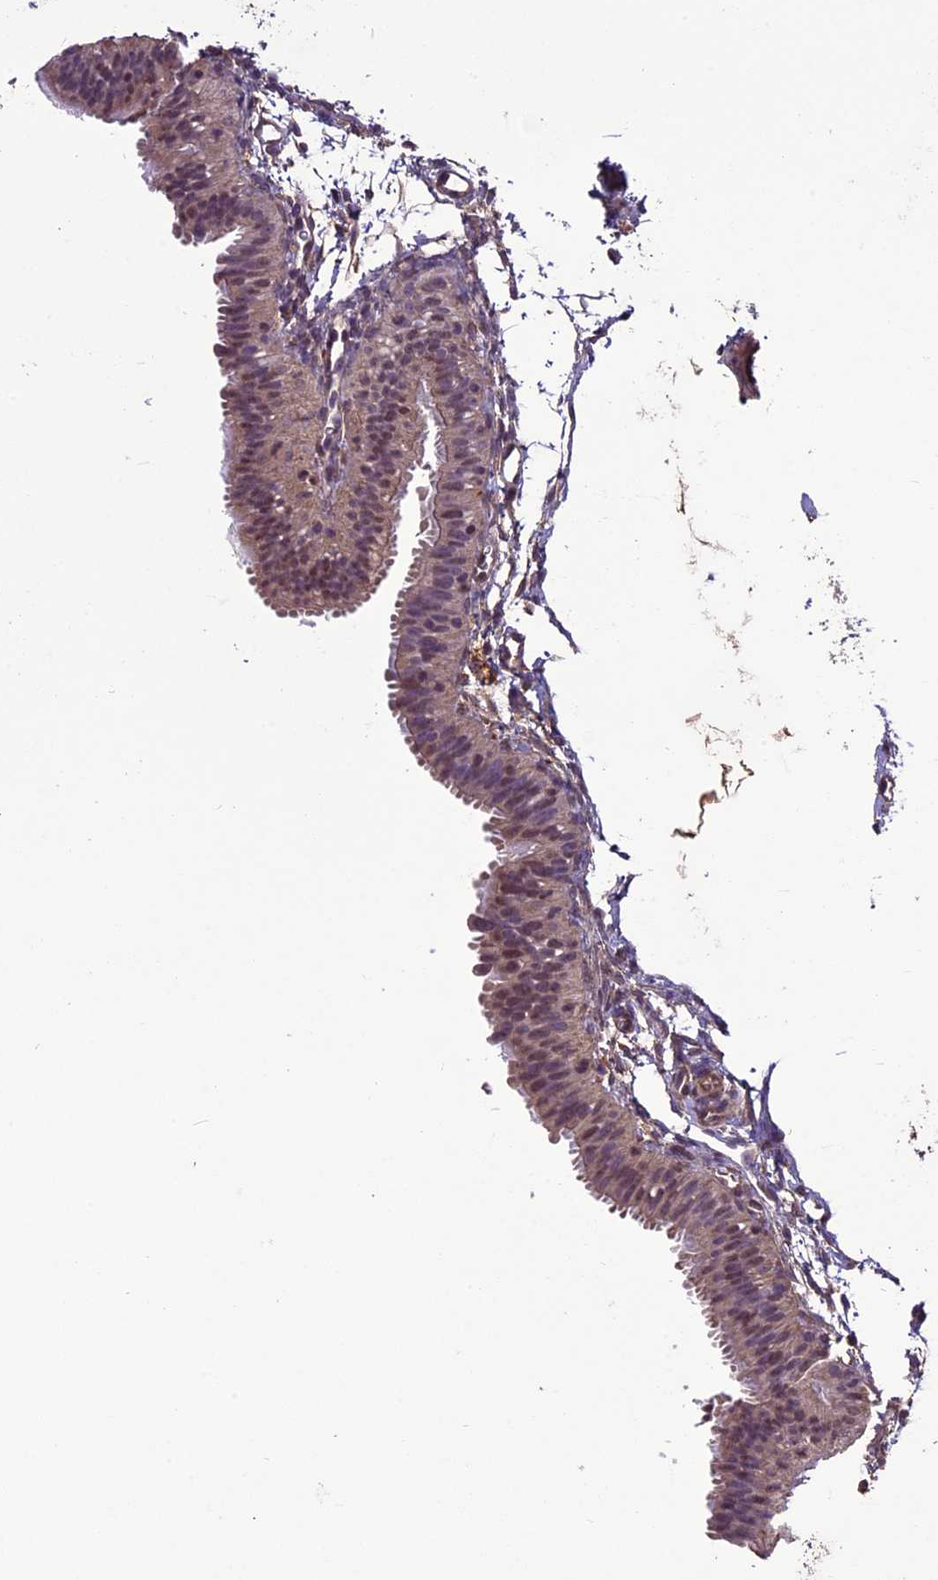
{"staining": {"intensity": "moderate", "quantity": ">75%", "location": "nuclear"}, "tissue": "fallopian tube", "cell_type": "Glandular cells", "image_type": "normal", "snomed": [{"axis": "morphology", "description": "Normal tissue, NOS"}, {"axis": "topography", "description": "Fallopian tube"}], "caption": "An immunohistochemistry image of benign tissue is shown. Protein staining in brown shows moderate nuclear positivity in fallopian tube within glandular cells.", "gene": "C3orf70", "patient": {"sex": "female", "age": 35}}